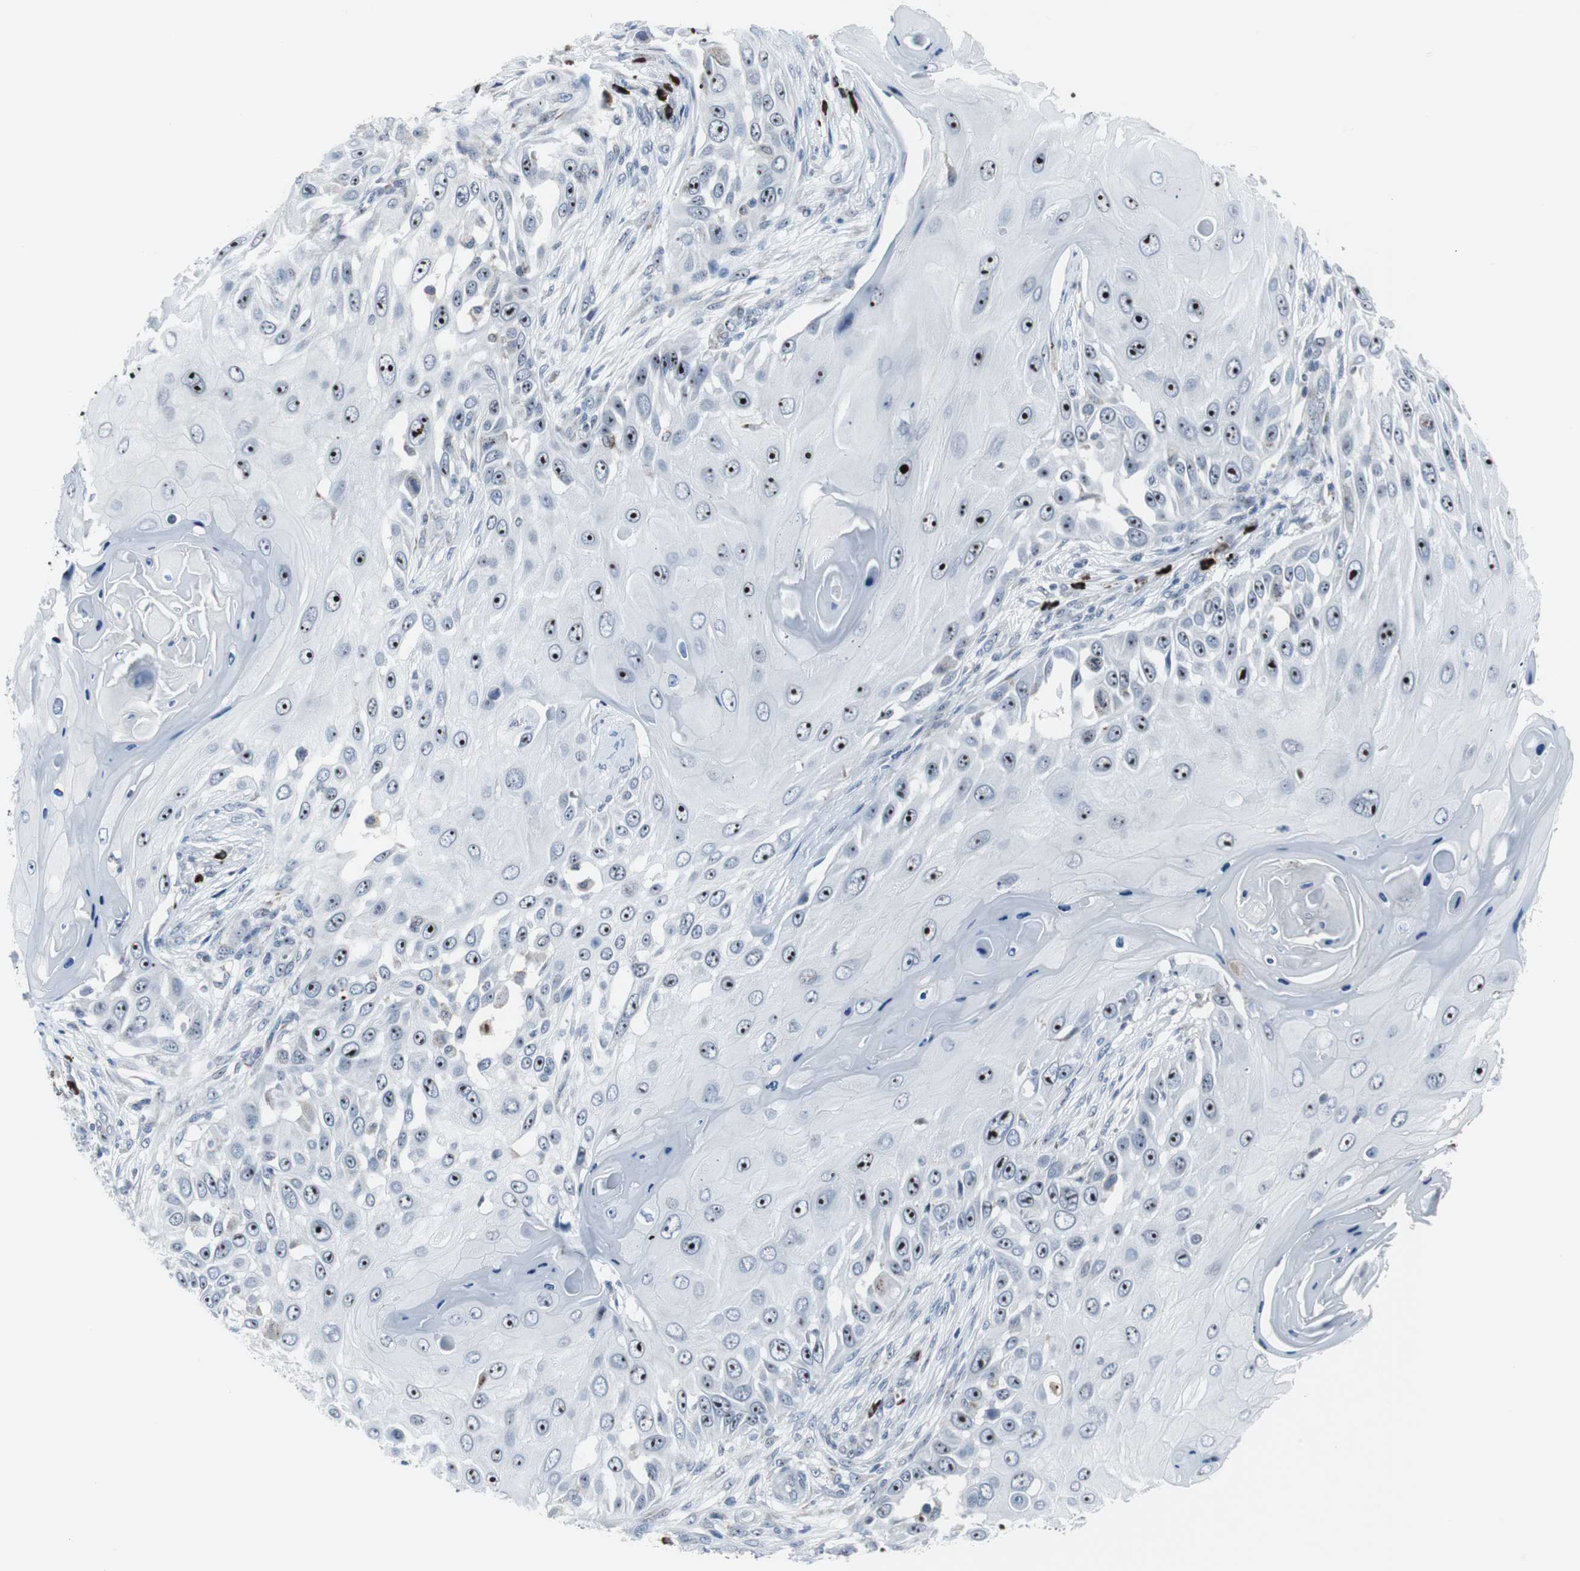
{"staining": {"intensity": "strong", "quantity": ">75%", "location": "nuclear"}, "tissue": "skin cancer", "cell_type": "Tumor cells", "image_type": "cancer", "snomed": [{"axis": "morphology", "description": "Squamous cell carcinoma, NOS"}, {"axis": "topography", "description": "Skin"}], "caption": "Immunohistochemistry (IHC) micrograph of neoplastic tissue: human skin cancer (squamous cell carcinoma) stained using IHC exhibits high levels of strong protein expression localized specifically in the nuclear of tumor cells, appearing as a nuclear brown color.", "gene": "DOK1", "patient": {"sex": "female", "age": 44}}